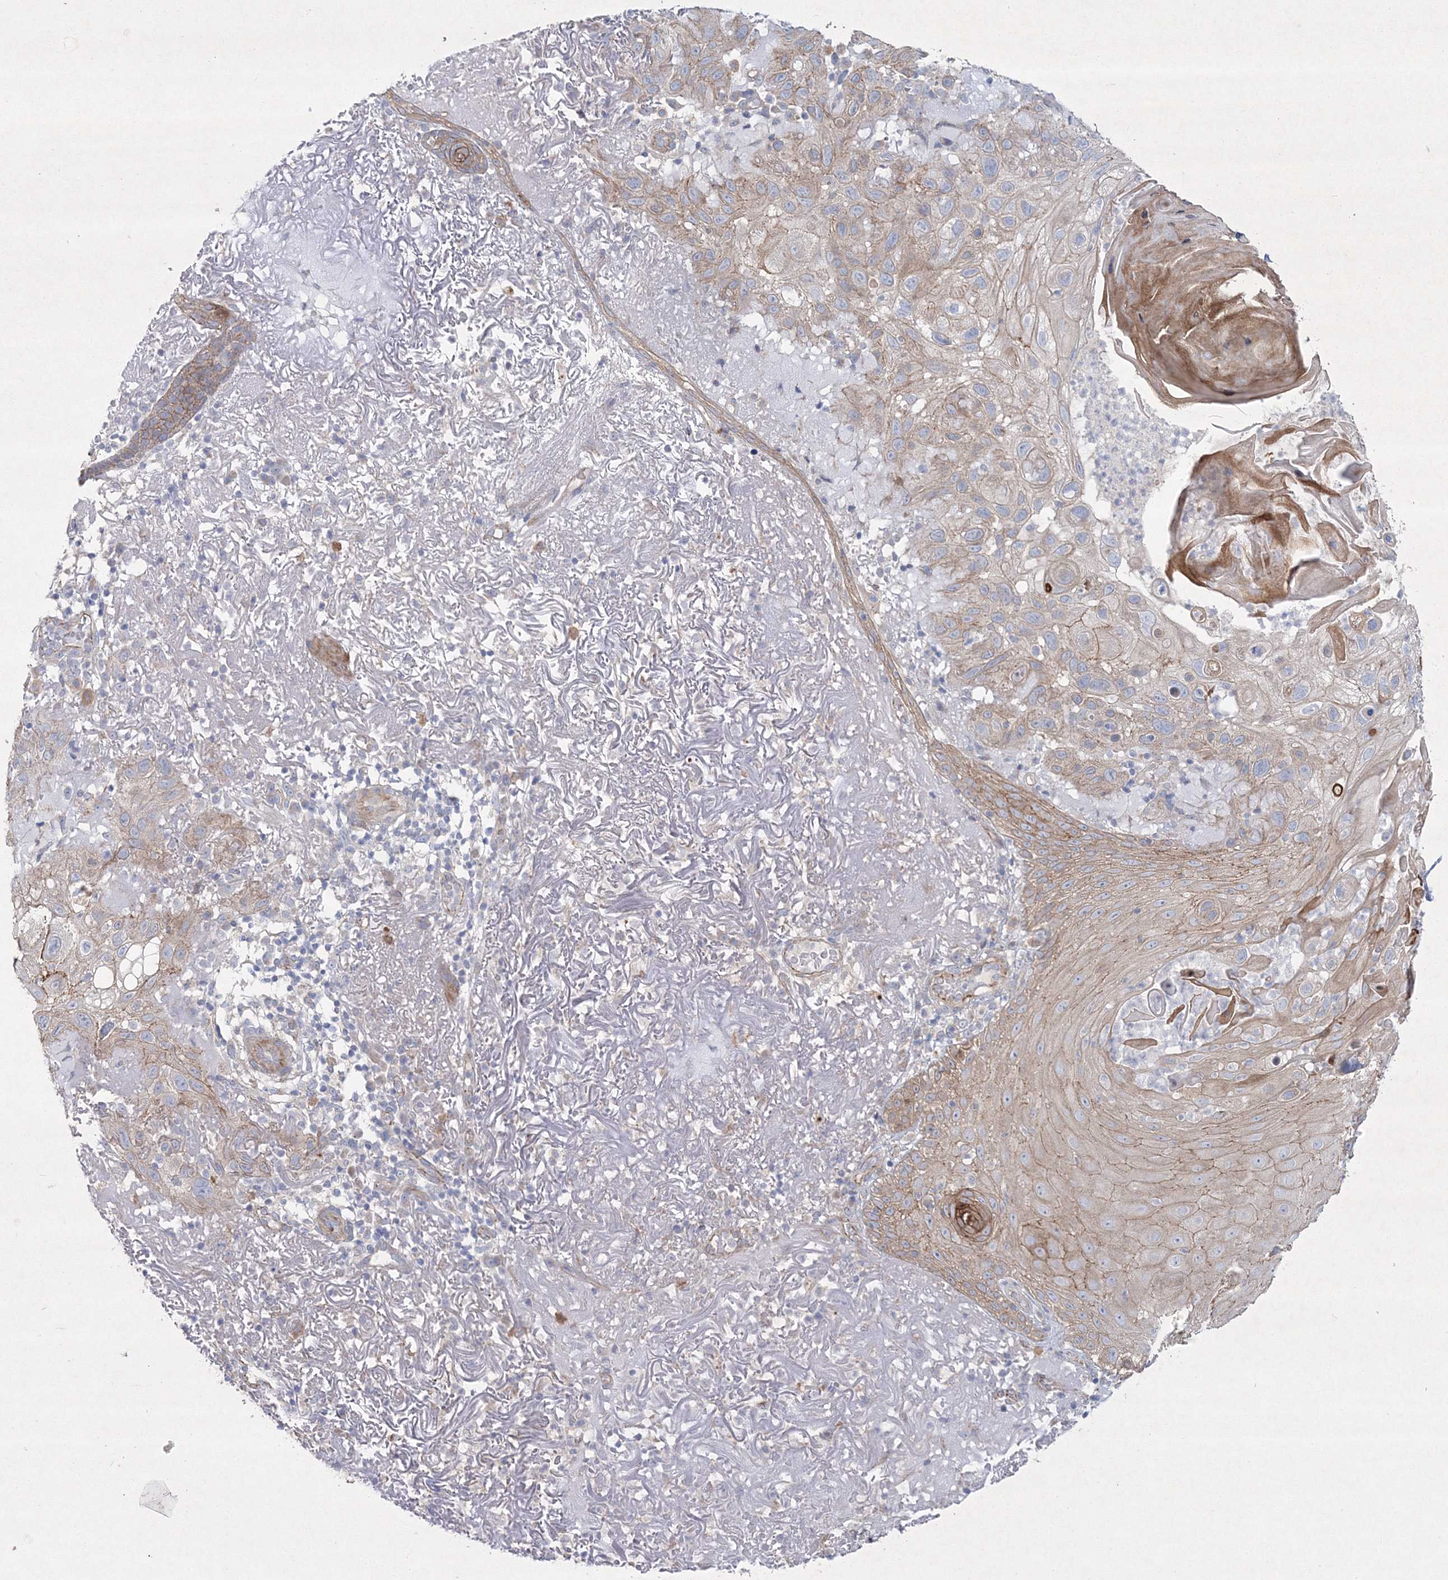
{"staining": {"intensity": "weak", "quantity": ">75%", "location": "cytoplasmic/membranous"}, "tissue": "skin cancer", "cell_type": "Tumor cells", "image_type": "cancer", "snomed": [{"axis": "morphology", "description": "Normal tissue, NOS"}, {"axis": "morphology", "description": "Squamous cell carcinoma, NOS"}, {"axis": "topography", "description": "Skin"}], "caption": "Skin cancer stained for a protein shows weak cytoplasmic/membranous positivity in tumor cells. (IHC, brightfield microscopy, high magnification).", "gene": "NAA40", "patient": {"sex": "female", "age": 96}}